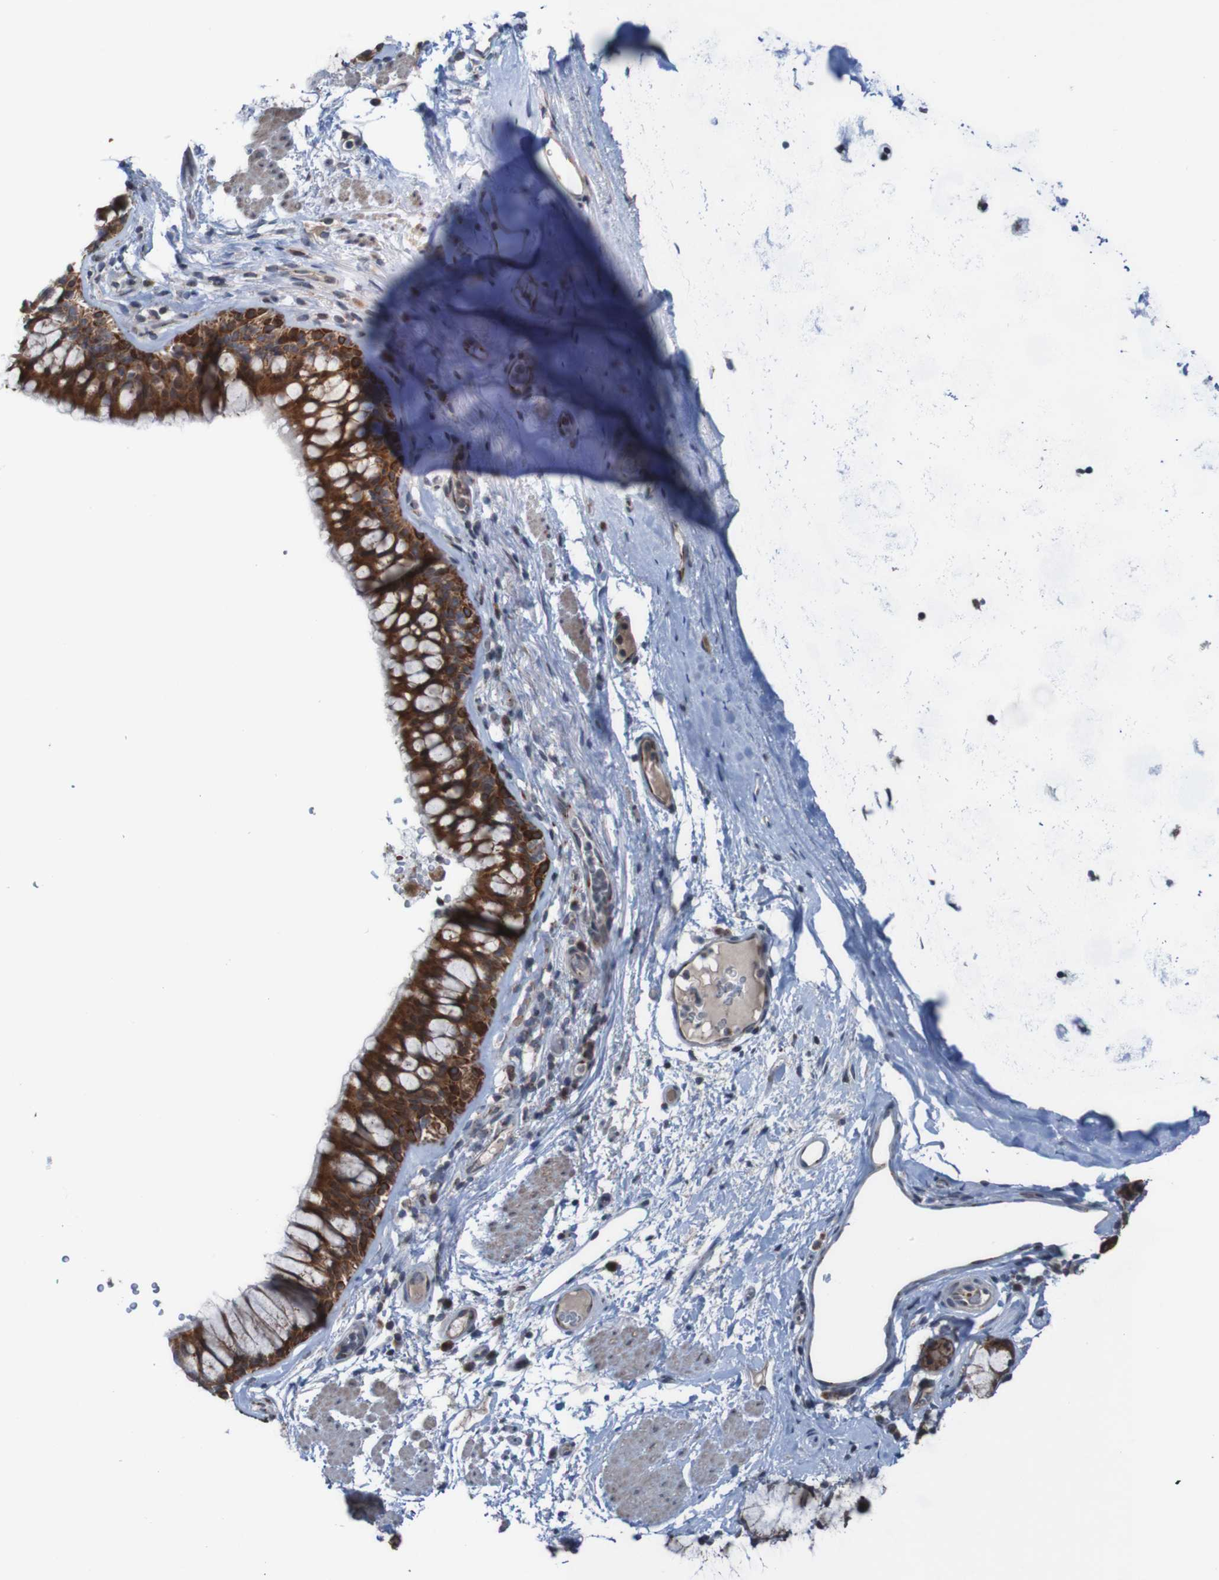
{"staining": {"intensity": "strong", "quantity": ">75%", "location": "cytoplasmic/membranous"}, "tissue": "bronchus", "cell_type": "Respiratory epithelial cells", "image_type": "normal", "snomed": [{"axis": "morphology", "description": "Normal tissue, NOS"}, {"axis": "topography", "description": "Cartilage tissue"}, {"axis": "topography", "description": "Bronchus"}], "caption": "The micrograph demonstrates immunohistochemical staining of unremarkable bronchus. There is strong cytoplasmic/membranous positivity is present in approximately >75% of respiratory epithelial cells. (brown staining indicates protein expression, while blue staining denotes nuclei).", "gene": "UNG", "patient": {"sex": "female", "age": 53}}